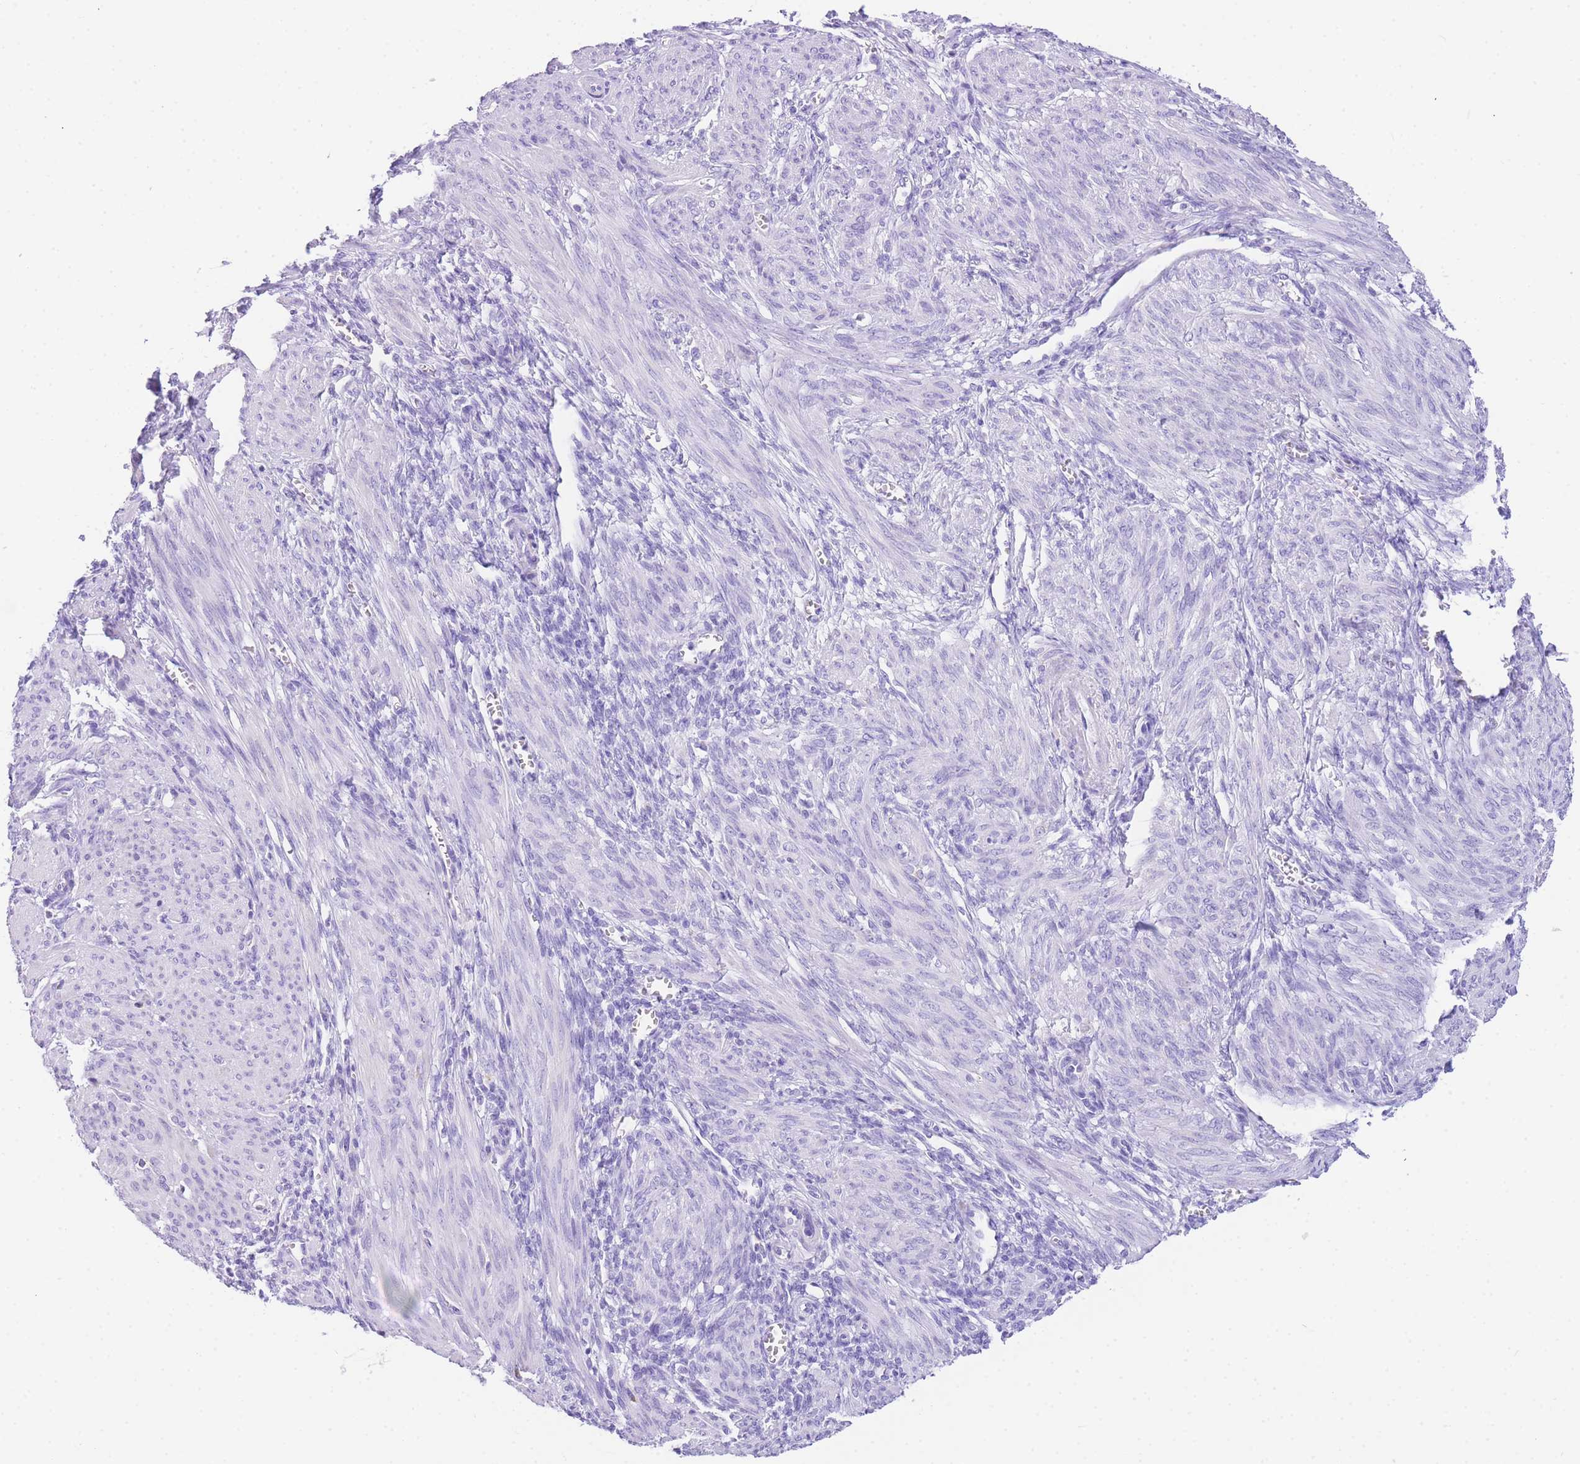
{"staining": {"intensity": "negative", "quantity": "none", "location": "none"}, "tissue": "smooth muscle", "cell_type": "Smooth muscle cells", "image_type": "normal", "snomed": [{"axis": "morphology", "description": "Normal tissue, NOS"}, {"axis": "topography", "description": "Smooth muscle"}], "caption": "Immunohistochemistry of unremarkable human smooth muscle demonstrates no staining in smooth muscle cells.", "gene": "NKD2", "patient": {"sex": "female", "age": 39}}